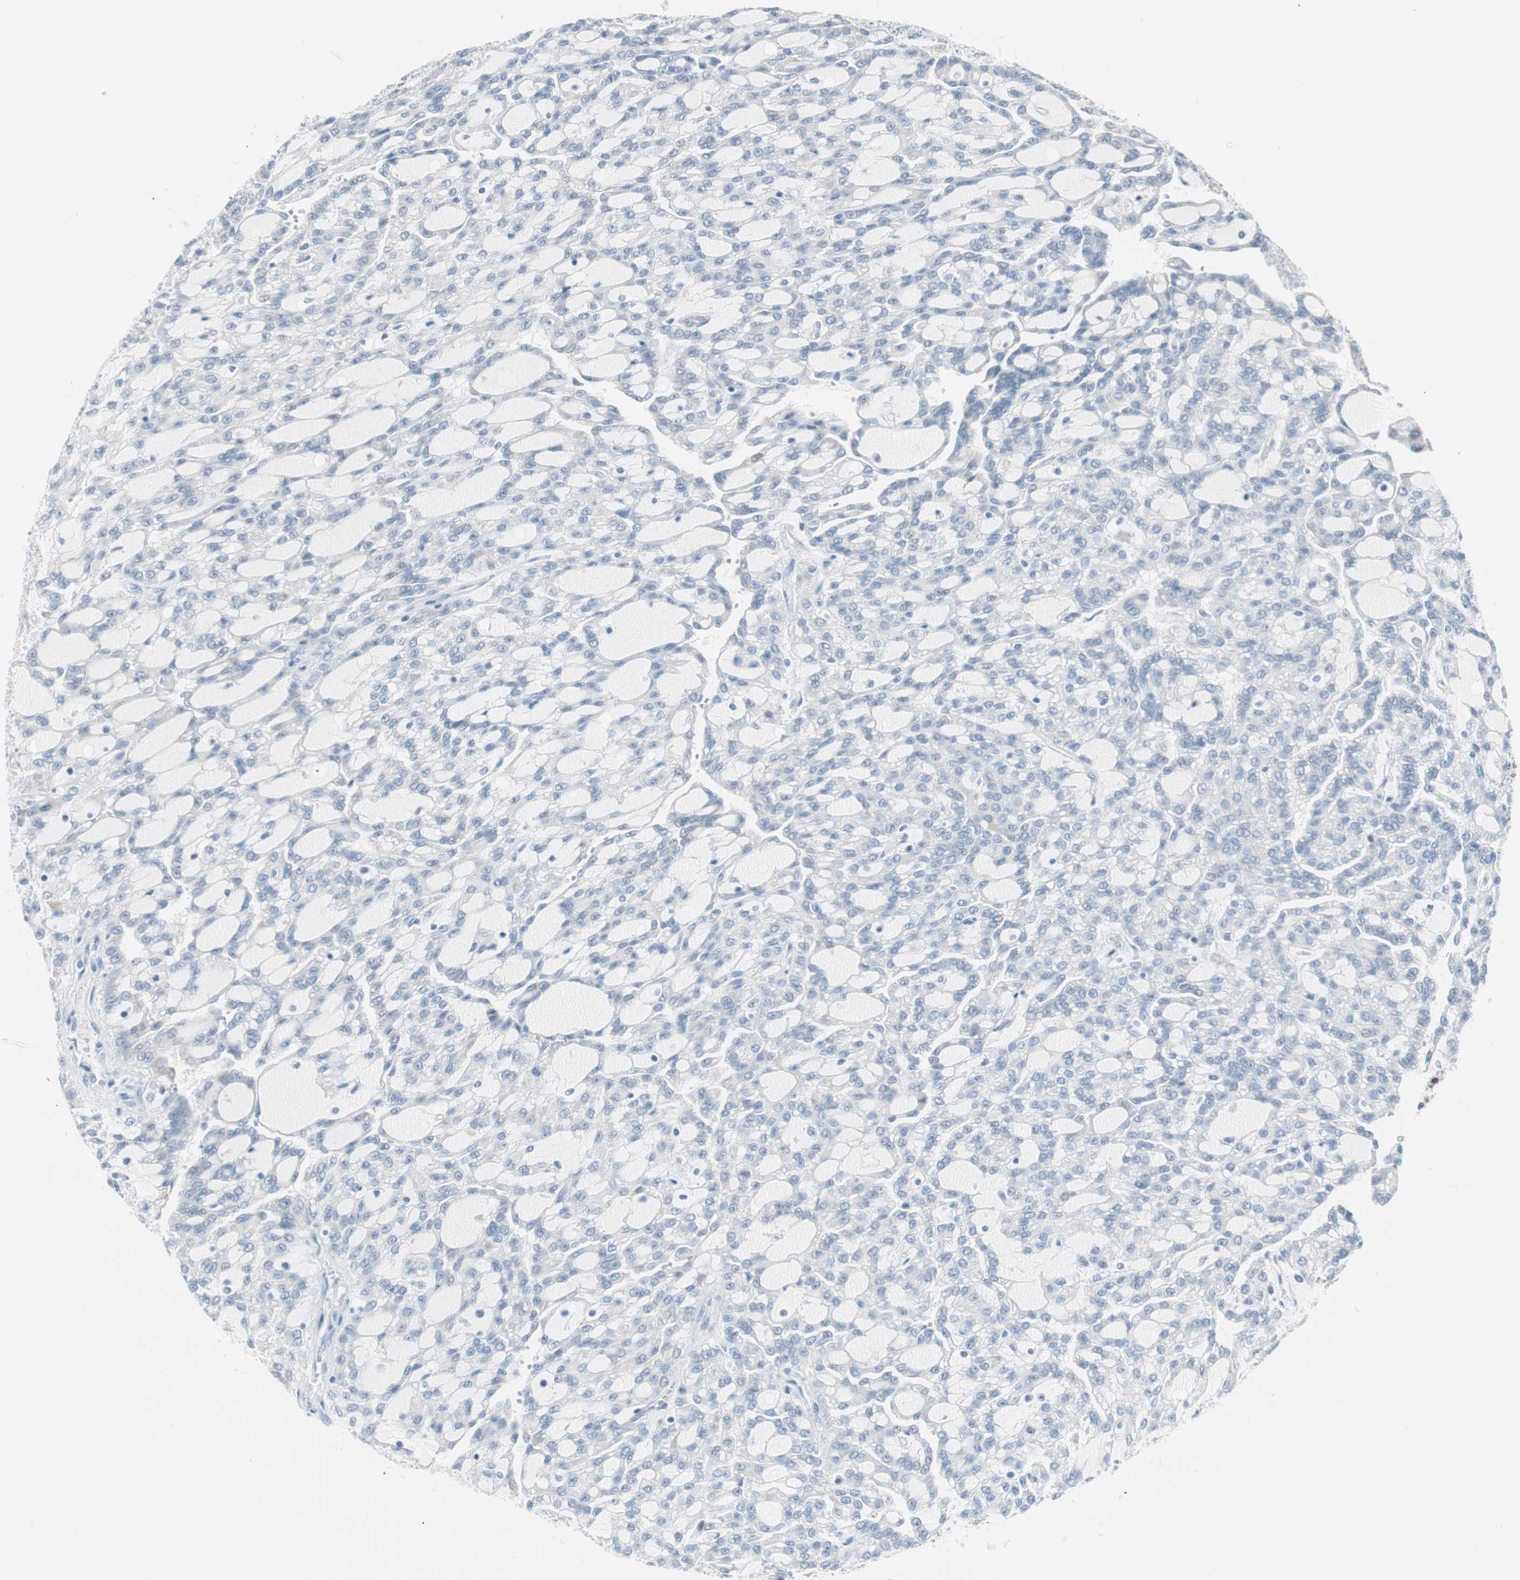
{"staining": {"intensity": "negative", "quantity": "none", "location": "none"}, "tissue": "renal cancer", "cell_type": "Tumor cells", "image_type": "cancer", "snomed": [{"axis": "morphology", "description": "Adenocarcinoma, NOS"}, {"axis": "topography", "description": "Kidney"}], "caption": "DAB (3,3'-diaminobenzidine) immunohistochemical staining of renal cancer (adenocarcinoma) displays no significant positivity in tumor cells.", "gene": "VIL1", "patient": {"sex": "male", "age": 63}}